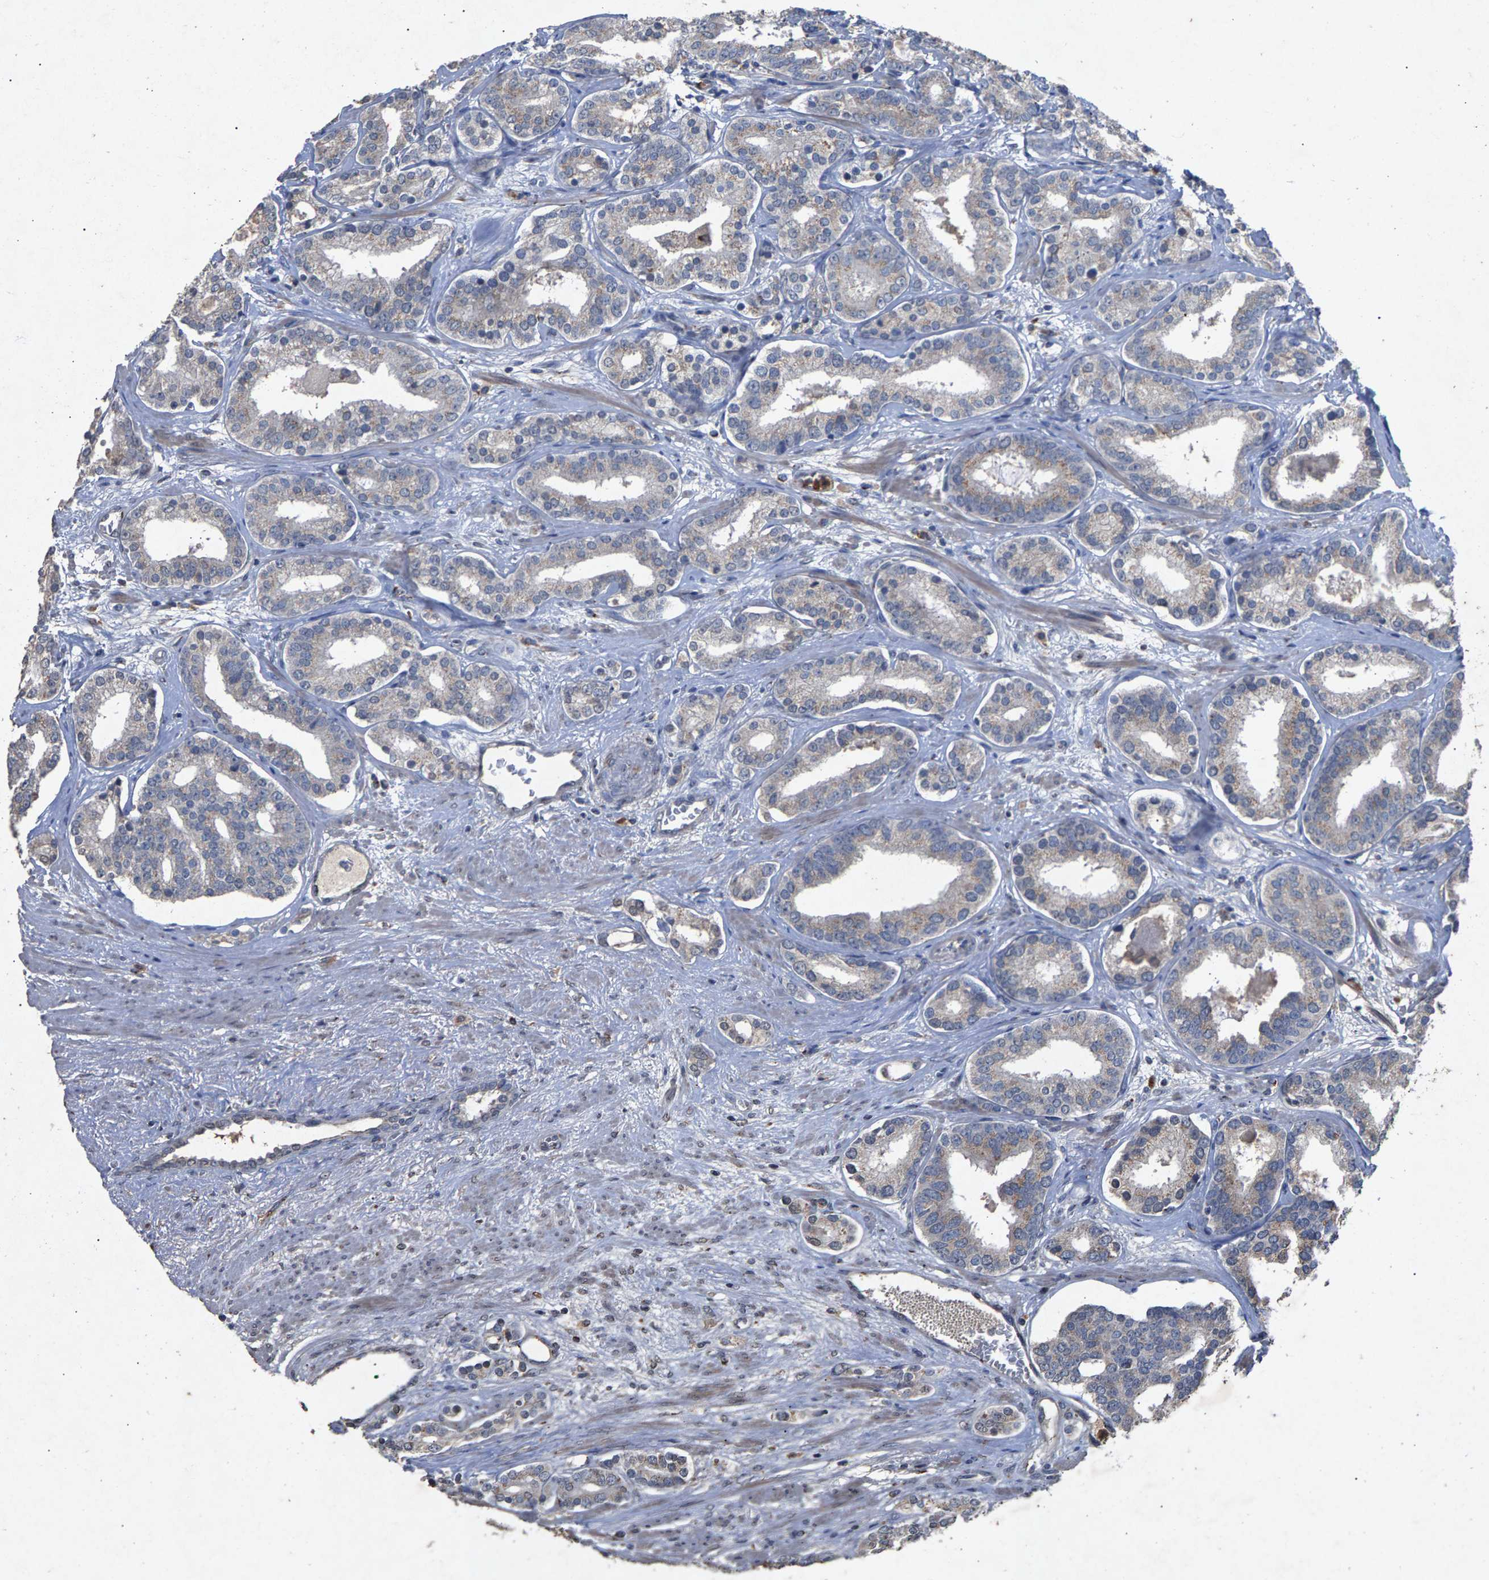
{"staining": {"intensity": "moderate", "quantity": "<25%", "location": "cytoplasmic/membranous"}, "tissue": "prostate cancer", "cell_type": "Tumor cells", "image_type": "cancer", "snomed": [{"axis": "morphology", "description": "Adenocarcinoma, Low grade"}, {"axis": "topography", "description": "Prostate"}], "caption": "Immunohistochemistry micrograph of neoplastic tissue: human low-grade adenocarcinoma (prostate) stained using immunohistochemistry reveals low levels of moderate protein expression localized specifically in the cytoplasmic/membranous of tumor cells, appearing as a cytoplasmic/membranous brown color.", "gene": "MAN2A1", "patient": {"sex": "male", "age": 63}}